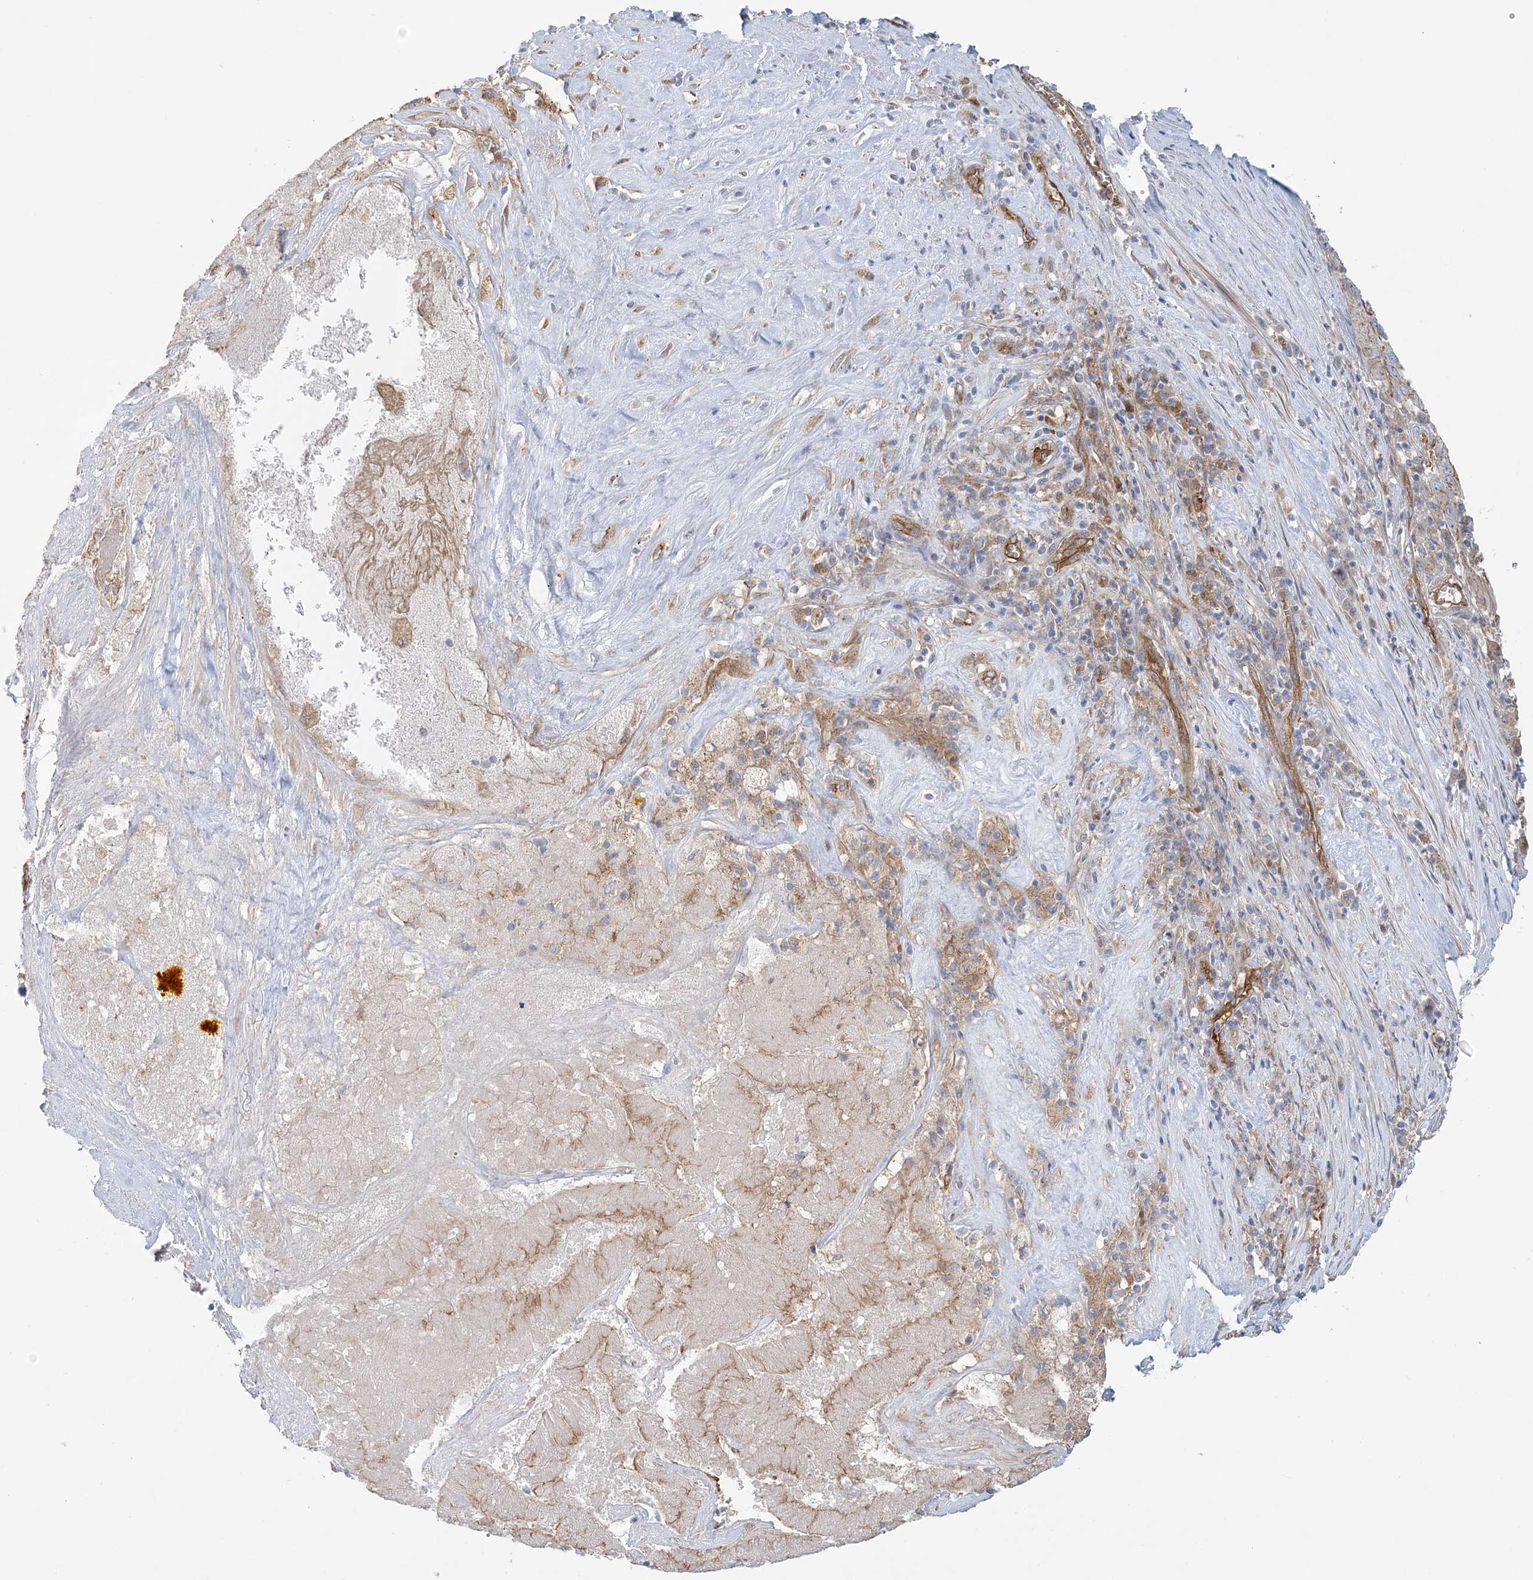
{"staining": {"intensity": "moderate", "quantity": "25%-75%", "location": "cytoplasmic/membranous"}, "tissue": "pancreatic cancer", "cell_type": "Tumor cells", "image_type": "cancer", "snomed": [{"axis": "morphology", "description": "Adenocarcinoma, NOS"}, {"axis": "topography", "description": "Pancreas"}], "caption": "Immunohistochemistry of pancreatic cancer shows medium levels of moderate cytoplasmic/membranous positivity in approximately 25%-75% of tumor cells. The staining was performed using DAB to visualize the protein expression in brown, while the nuclei were stained in blue with hematoxylin (Magnification: 20x).", "gene": "RAI14", "patient": {"sex": "male", "age": 63}}